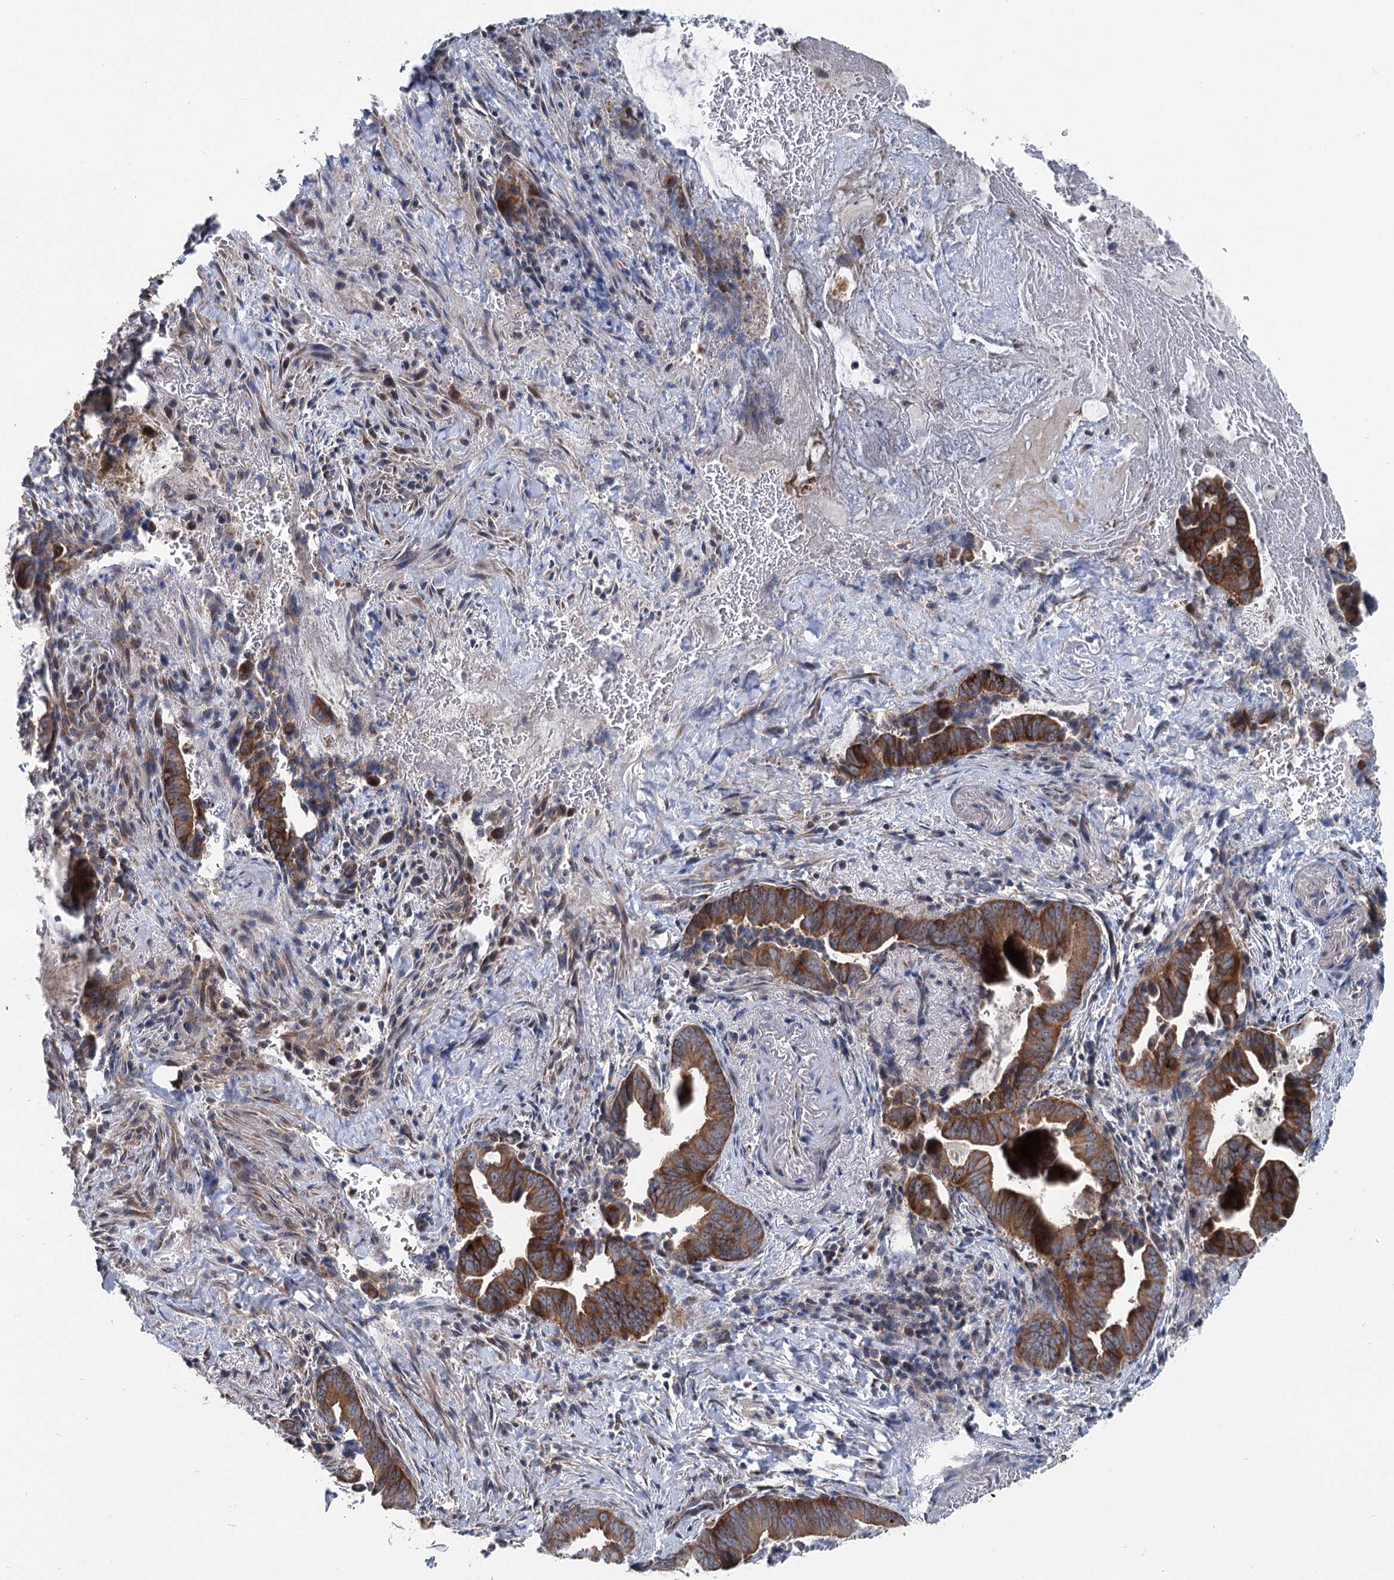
{"staining": {"intensity": "strong", "quantity": ">75%", "location": "cytoplasmic/membranous"}, "tissue": "pancreatic cancer", "cell_type": "Tumor cells", "image_type": "cancer", "snomed": [{"axis": "morphology", "description": "Adenocarcinoma, NOS"}, {"axis": "topography", "description": "Pancreas"}], "caption": "Human pancreatic cancer (adenocarcinoma) stained for a protein (brown) shows strong cytoplasmic/membranous positive expression in approximately >75% of tumor cells.", "gene": "MARK2", "patient": {"sex": "female", "age": 63}}